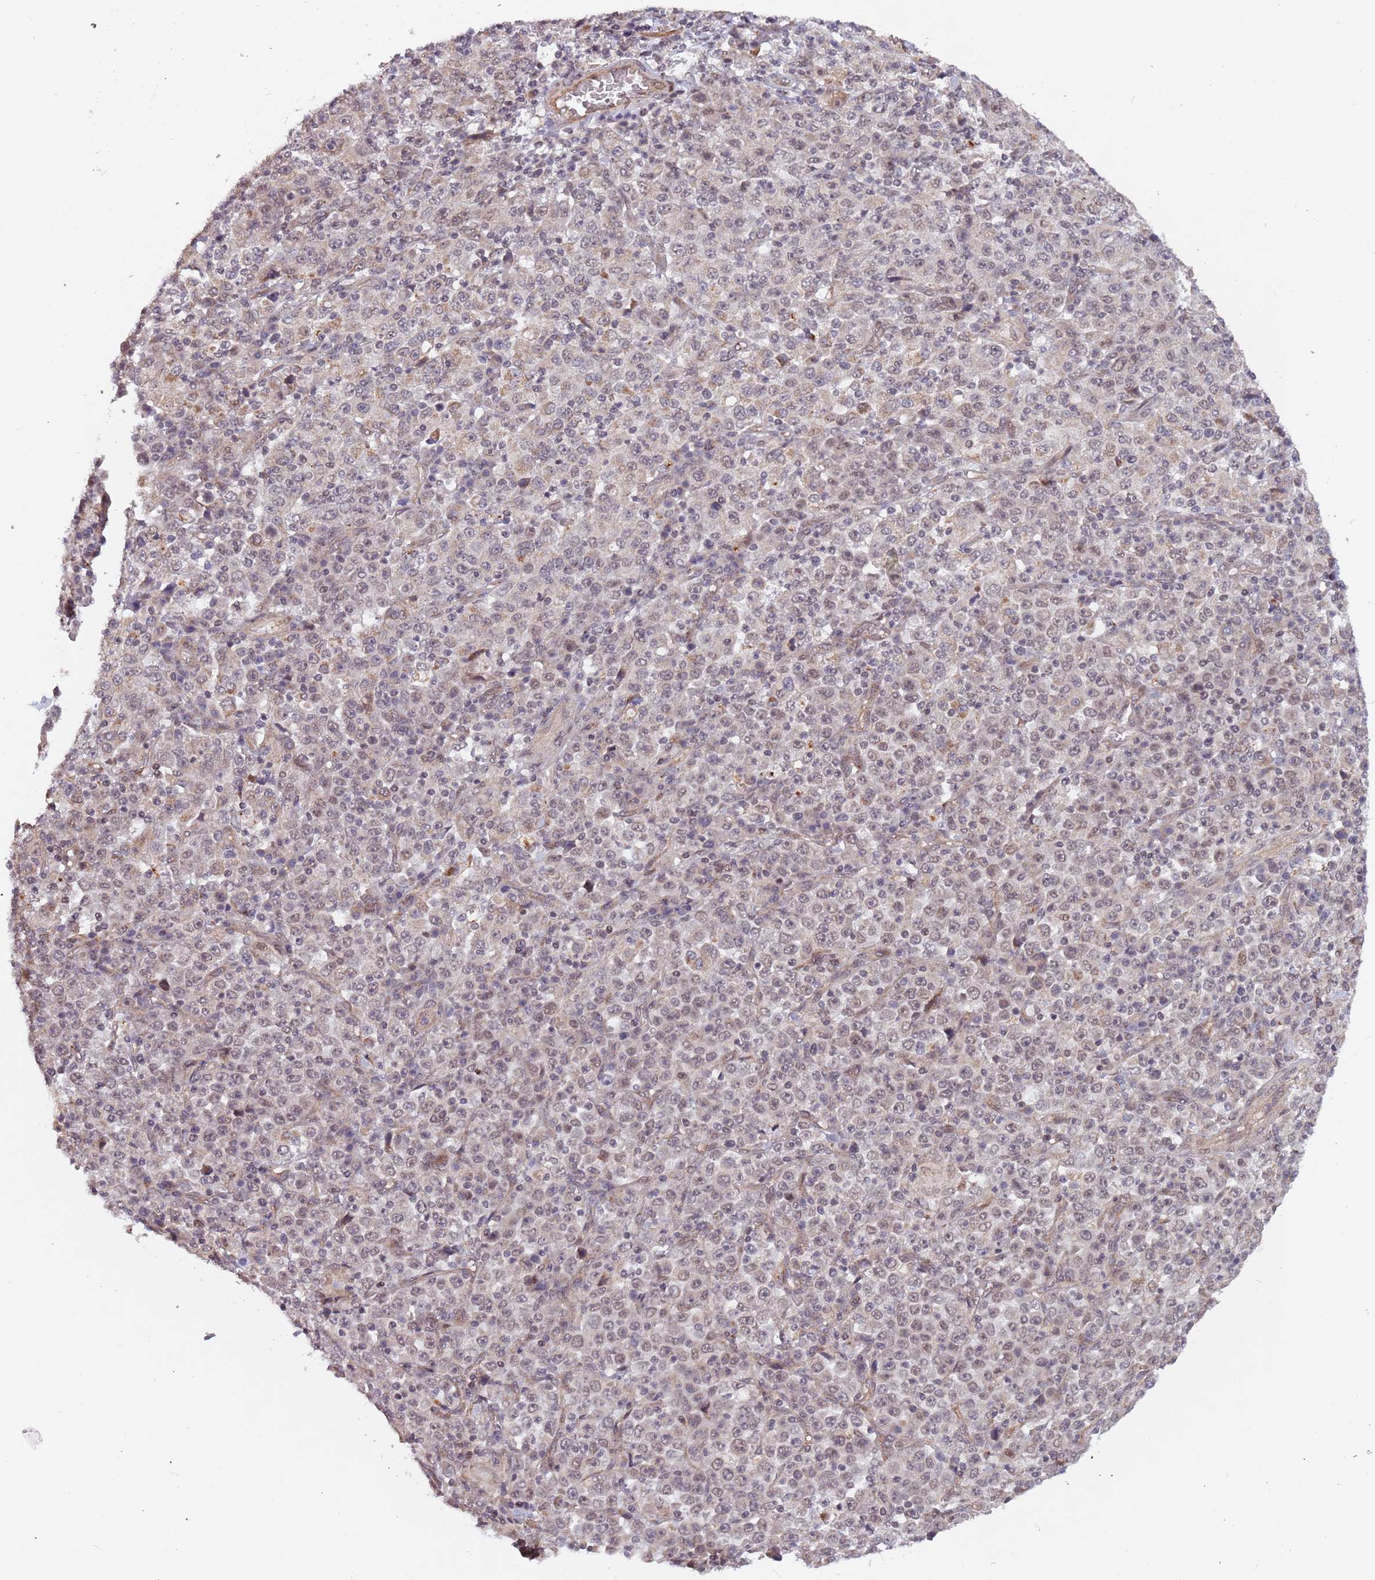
{"staining": {"intensity": "weak", "quantity": "25%-75%", "location": "nuclear"}, "tissue": "stomach cancer", "cell_type": "Tumor cells", "image_type": "cancer", "snomed": [{"axis": "morphology", "description": "Normal tissue, NOS"}, {"axis": "morphology", "description": "Adenocarcinoma, NOS"}, {"axis": "topography", "description": "Stomach, upper"}, {"axis": "topography", "description": "Stomach"}], "caption": "An immunohistochemistry histopathology image of tumor tissue is shown. Protein staining in brown highlights weak nuclear positivity in stomach cancer within tumor cells.", "gene": "SUDS3", "patient": {"sex": "male", "age": 59}}